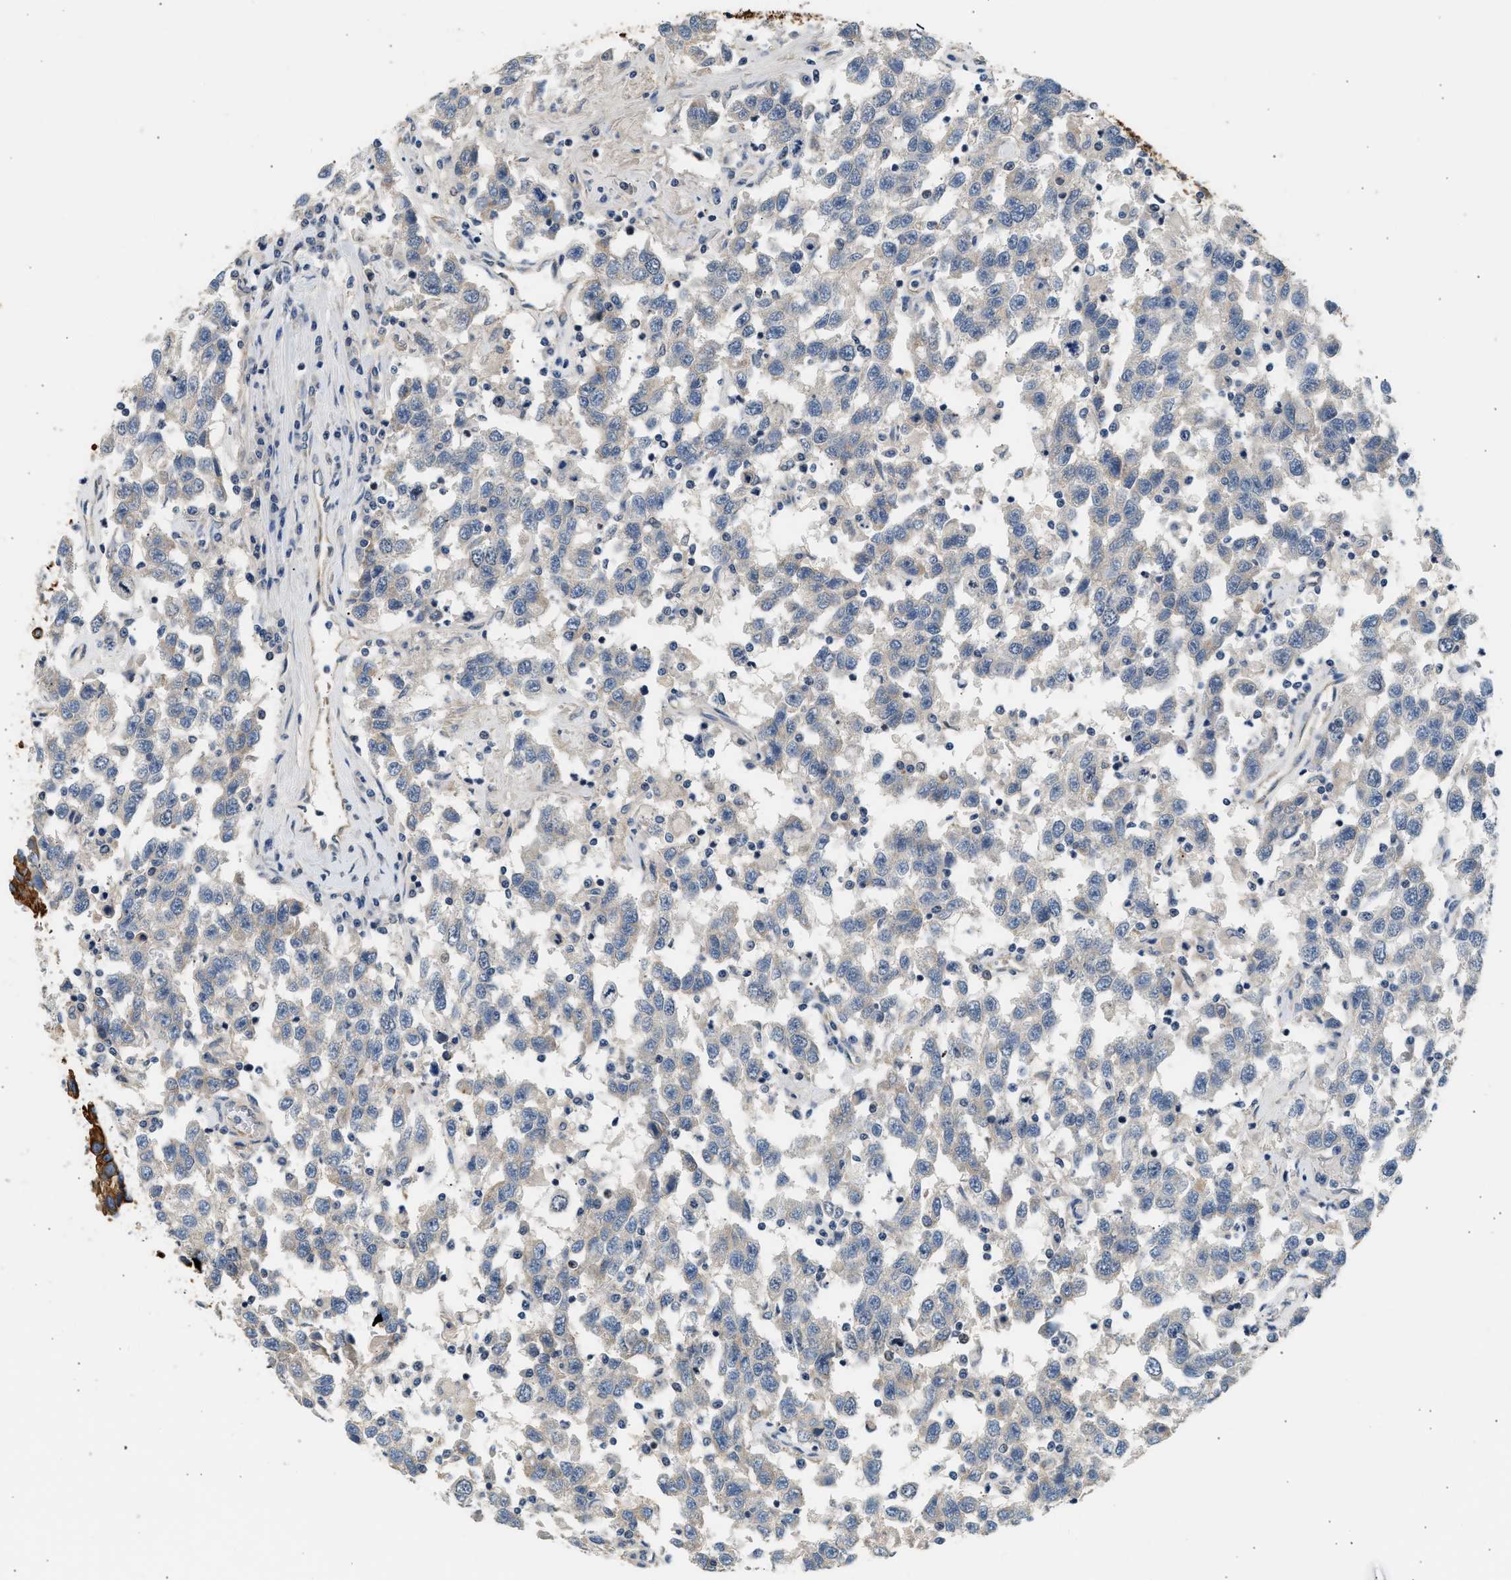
{"staining": {"intensity": "weak", "quantity": "<25%", "location": "cytoplasmic/membranous"}, "tissue": "testis cancer", "cell_type": "Tumor cells", "image_type": "cancer", "snomed": [{"axis": "morphology", "description": "Seminoma, NOS"}, {"axis": "topography", "description": "Testis"}], "caption": "This histopathology image is of testis seminoma stained with immunohistochemistry (IHC) to label a protein in brown with the nuclei are counter-stained blue. There is no expression in tumor cells. (DAB immunohistochemistry, high magnification).", "gene": "WDR31", "patient": {"sex": "male", "age": 41}}